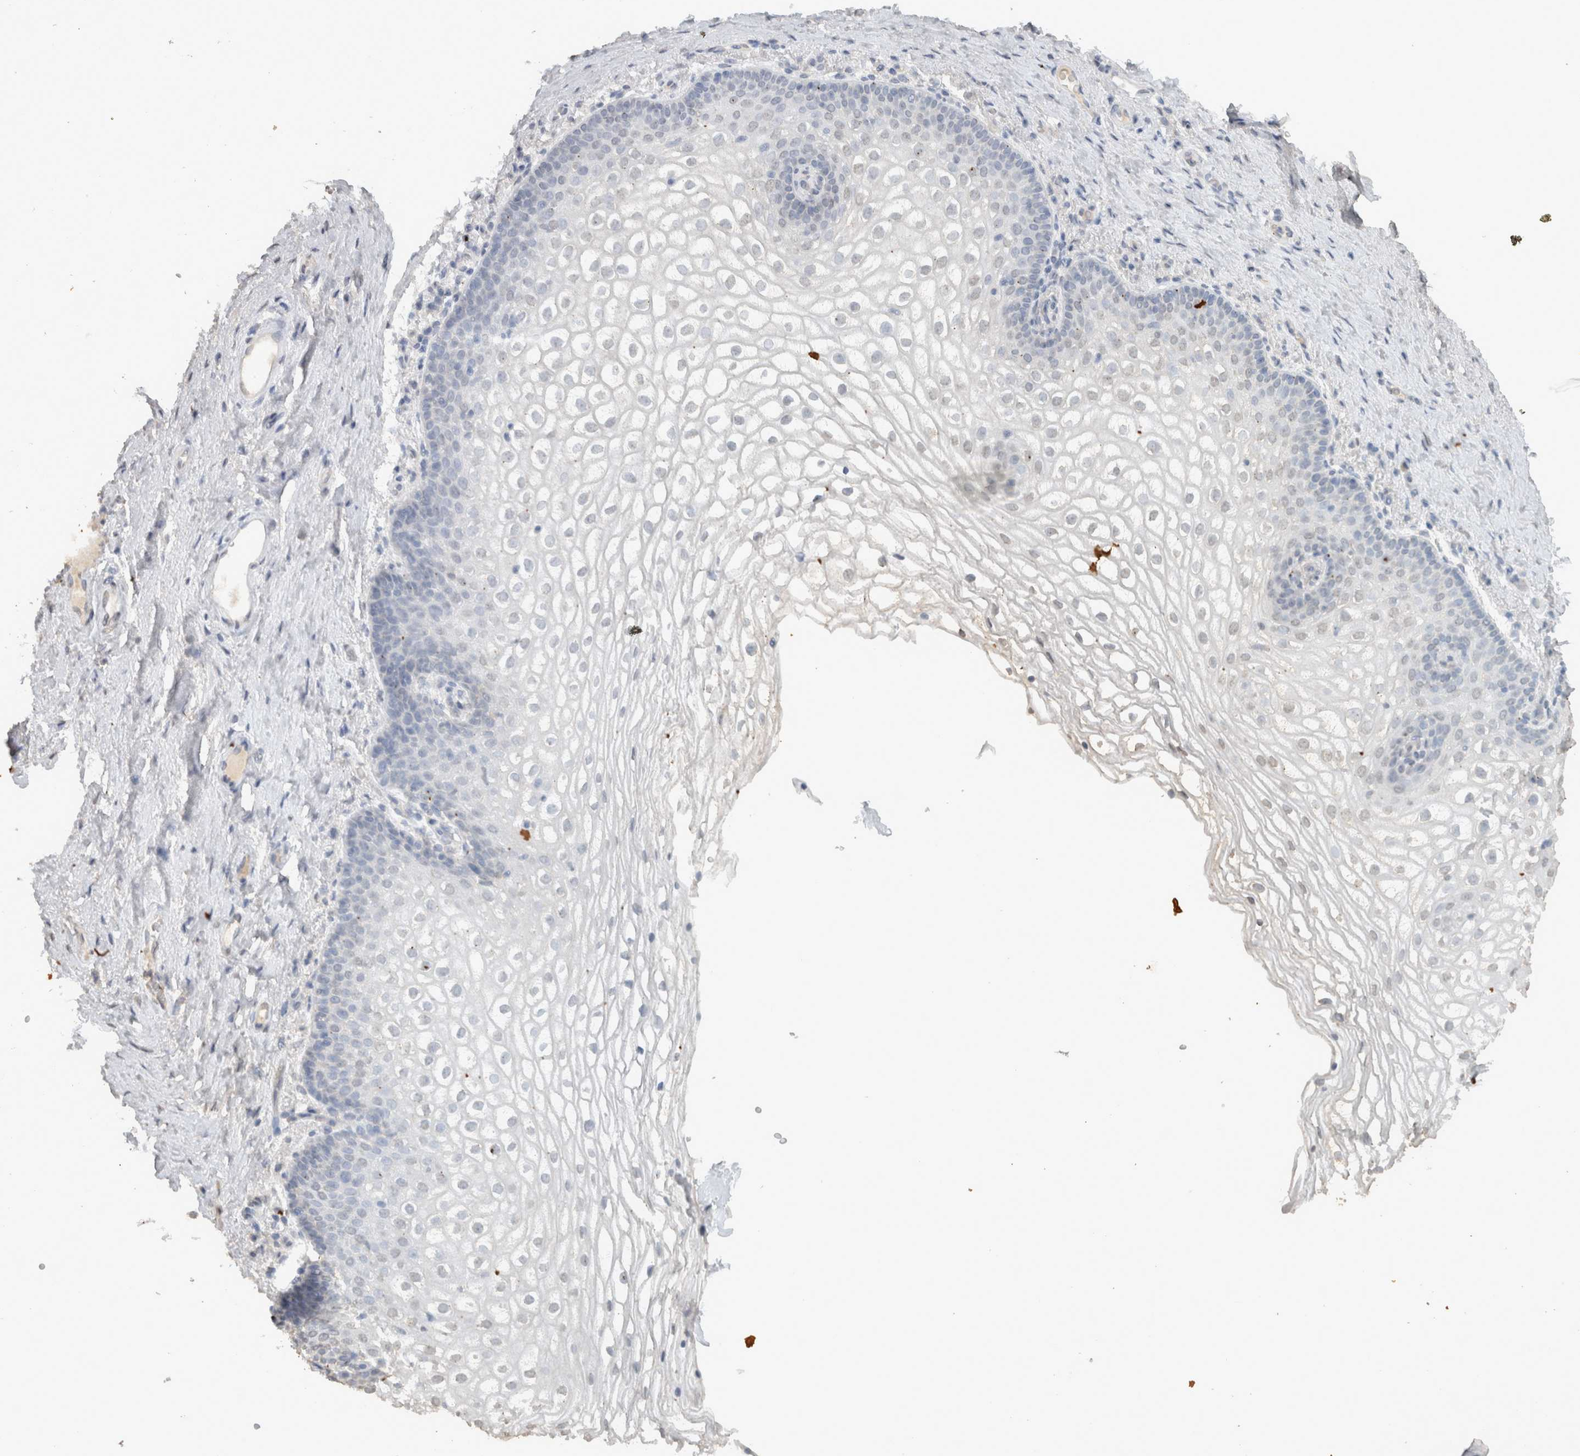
{"staining": {"intensity": "weak", "quantity": "<25%", "location": "nuclear"}, "tissue": "vagina", "cell_type": "Squamous epithelial cells", "image_type": "normal", "snomed": [{"axis": "morphology", "description": "Normal tissue, NOS"}, {"axis": "topography", "description": "Vagina"}], "caption": "The immunohistochemistry micrograph has no significant staining in squamous epithelial cells of vagina.", "gene": "HAND2", "patient": {"sex": "female", "age": 60}}